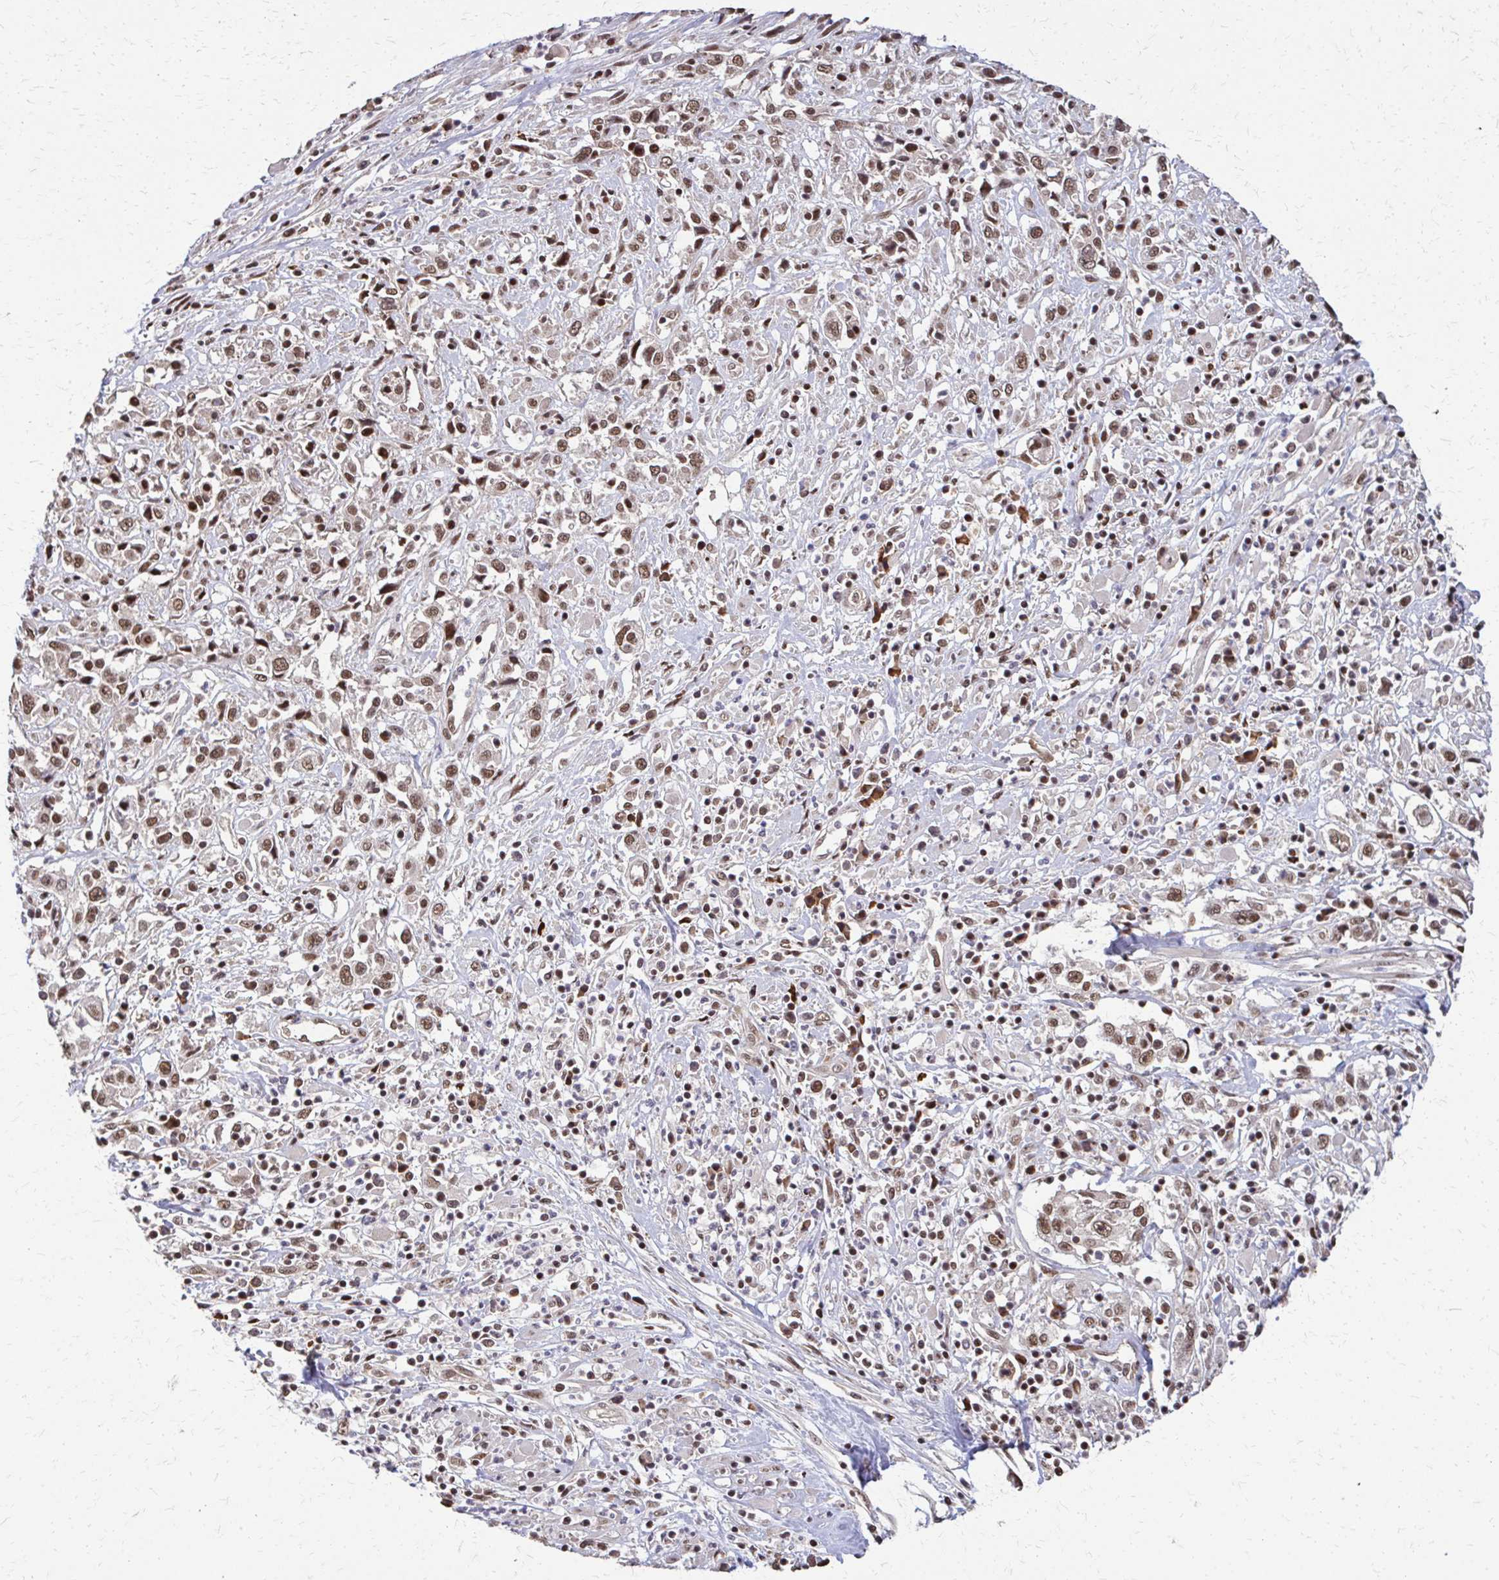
{"staining": {"intensity": "moderate", "quantity": ">75%", "location": "nuclear"}, "tissue": "cervical cancer", "cell_type": "Tumor cells", "image_type": "cancer", "snomed": [{"axis": "morphology", "description": "Adenocarcinoma, NOS"}, {"axis": "topography", "description": "Cervix"}], "caption": "Immunohistochemistry image of human cervical cancer stained for a protein (brown), which exhibits medium levels of moderate nuclear expression in about >75% of tumor cells.", "gene": "SS18", "patient": {"sex": "female", "age": 40}}